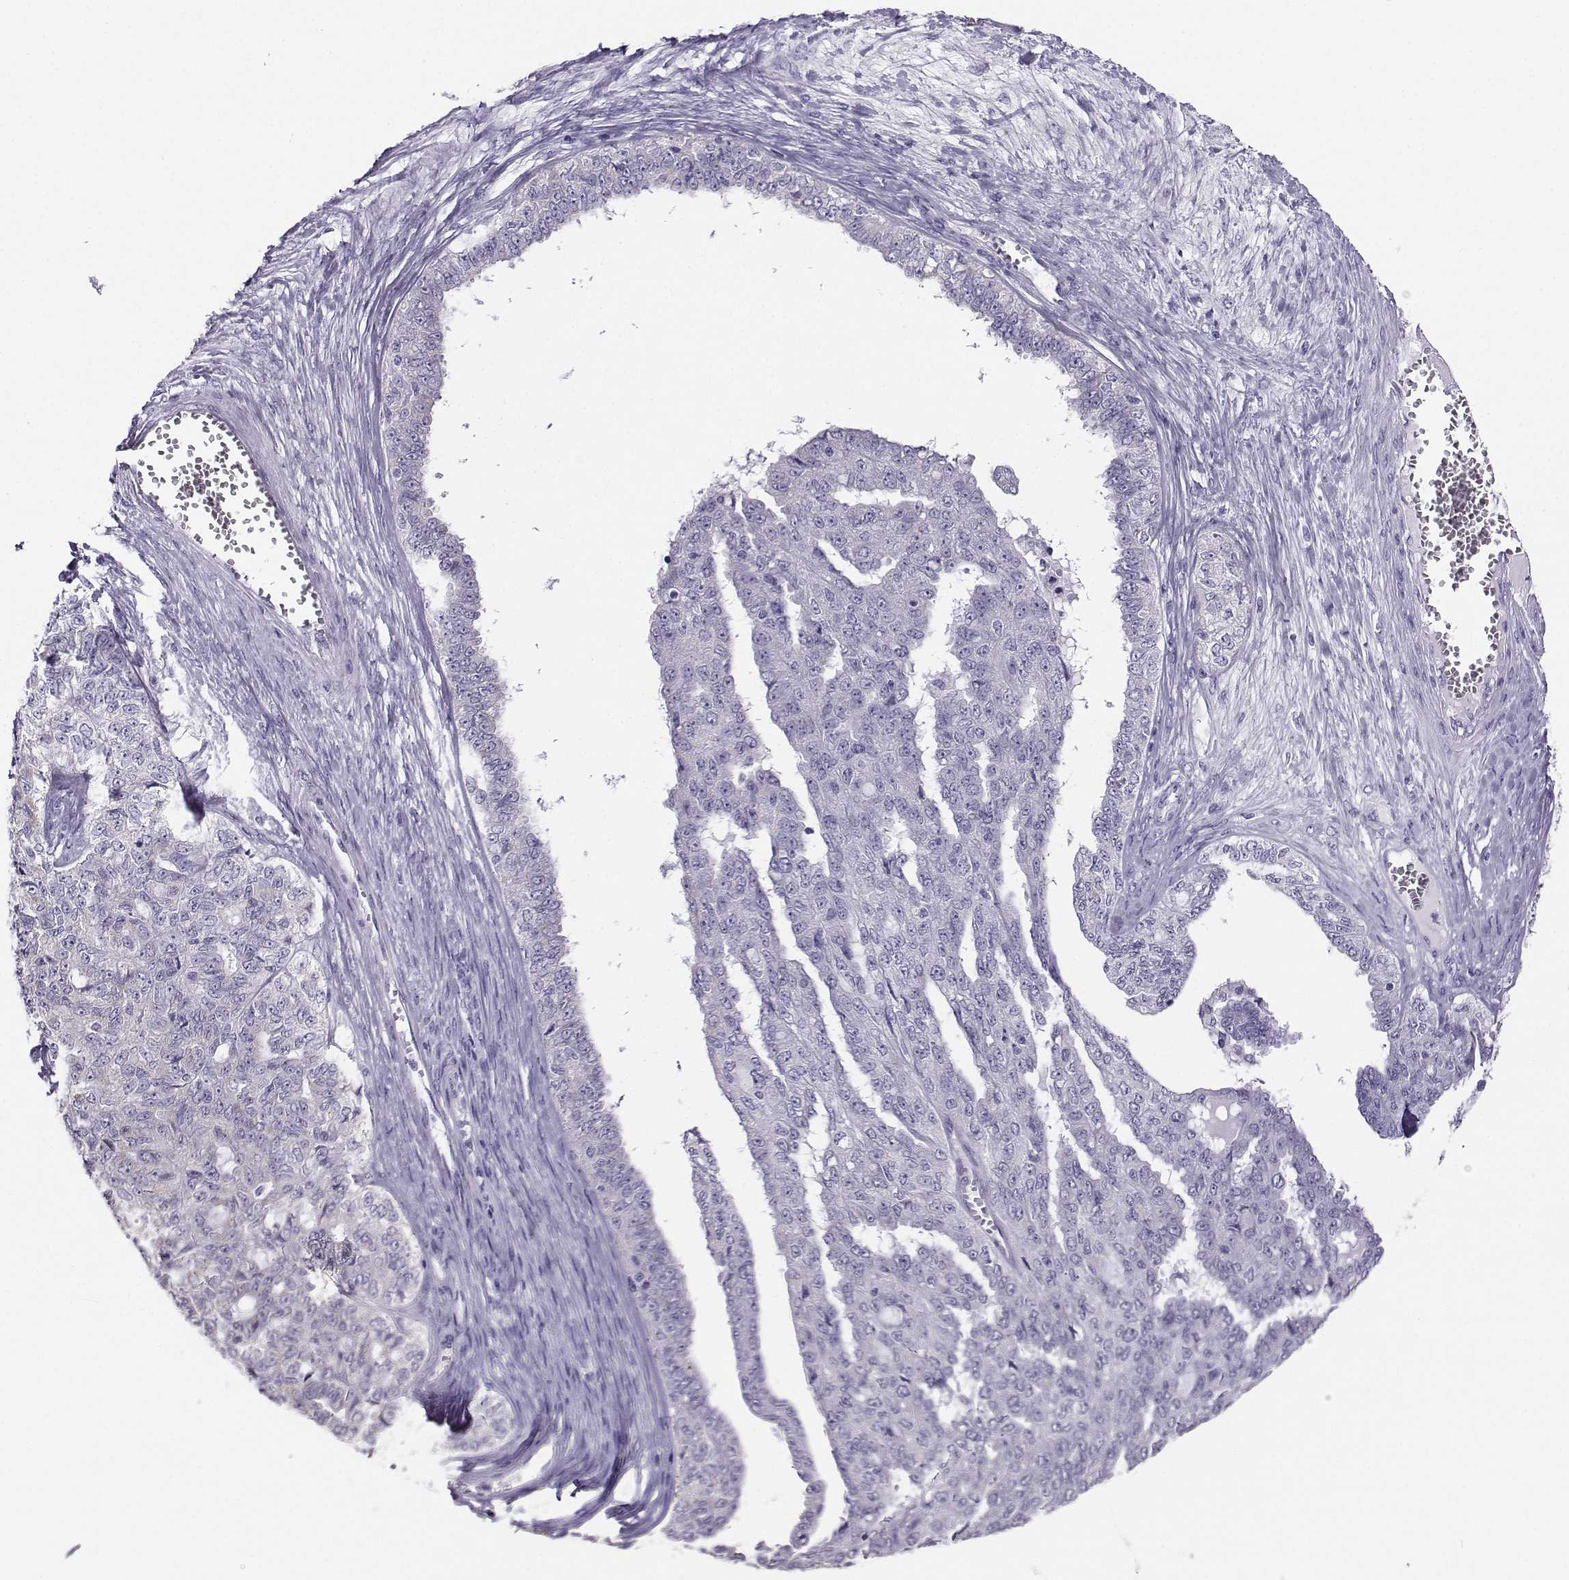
{"staining": {"intensity": "negative", "quantity": "none", "location": "none"}, "tissue": "ovarian cancer", "cell_type": "Tumor cells", "image_type": "cancer", "snomed": [{"axis": "morphology", "description": "Cystadenocarcinoma, serous, NOS"}, {"axis": "topography", "description": "Ovary"}], "caption": "Serous cystadenocarcinoma (ovarian) was stained to show a protein in brown. There is no significant staining in tumor cells. Nuclei are stained in blue.", "gene": "AVP", "patient": {"sex": "female", "age": 71}}